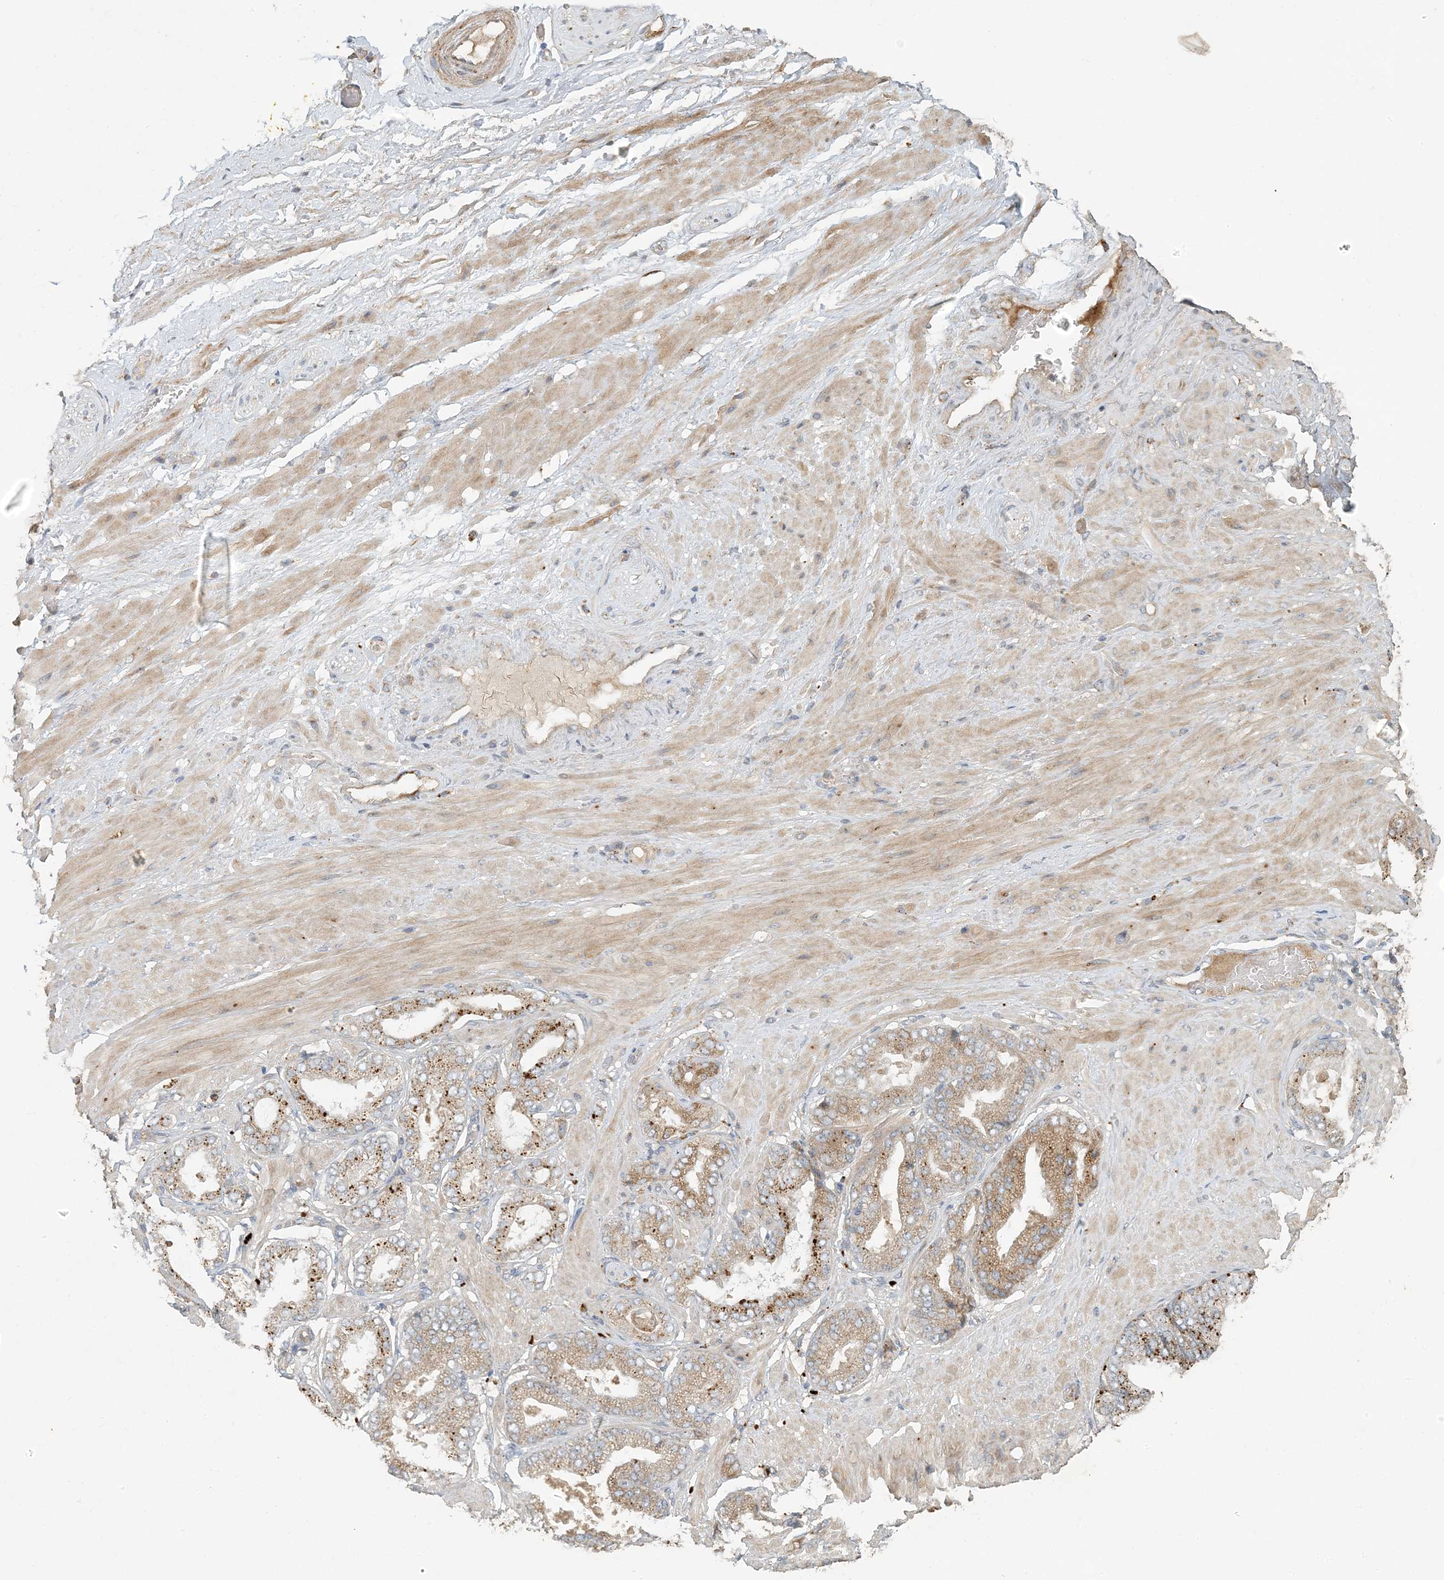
{"staining": {"intensity": "moderate", "quantity": ">75%", "location": "cytoplasmic/membranous"}, "tissue": "adipose tissue", "cell_type": "Adipocytes", "image_type": "normal", "snomed": [{"axis": "morphology", "description": "Normal tissue, NOS"}, {"axis": "morphology", "description": "Adenocarcinoma, Low grade"}, {"axis": "topography", "description": "Prostate"}, {"axis": "topography", "description": "Peripheral nerve tissue"}], "caption": "Immunohistochemistry micrograph of unremarkable adipose tissue stained for a protein (brown), which shows medium levels of moderate cytoplasmic/membranous staining in about >75% of adipocytes.", "gene": "LTN1", "patient": {"sex": "male", "age": 63}}